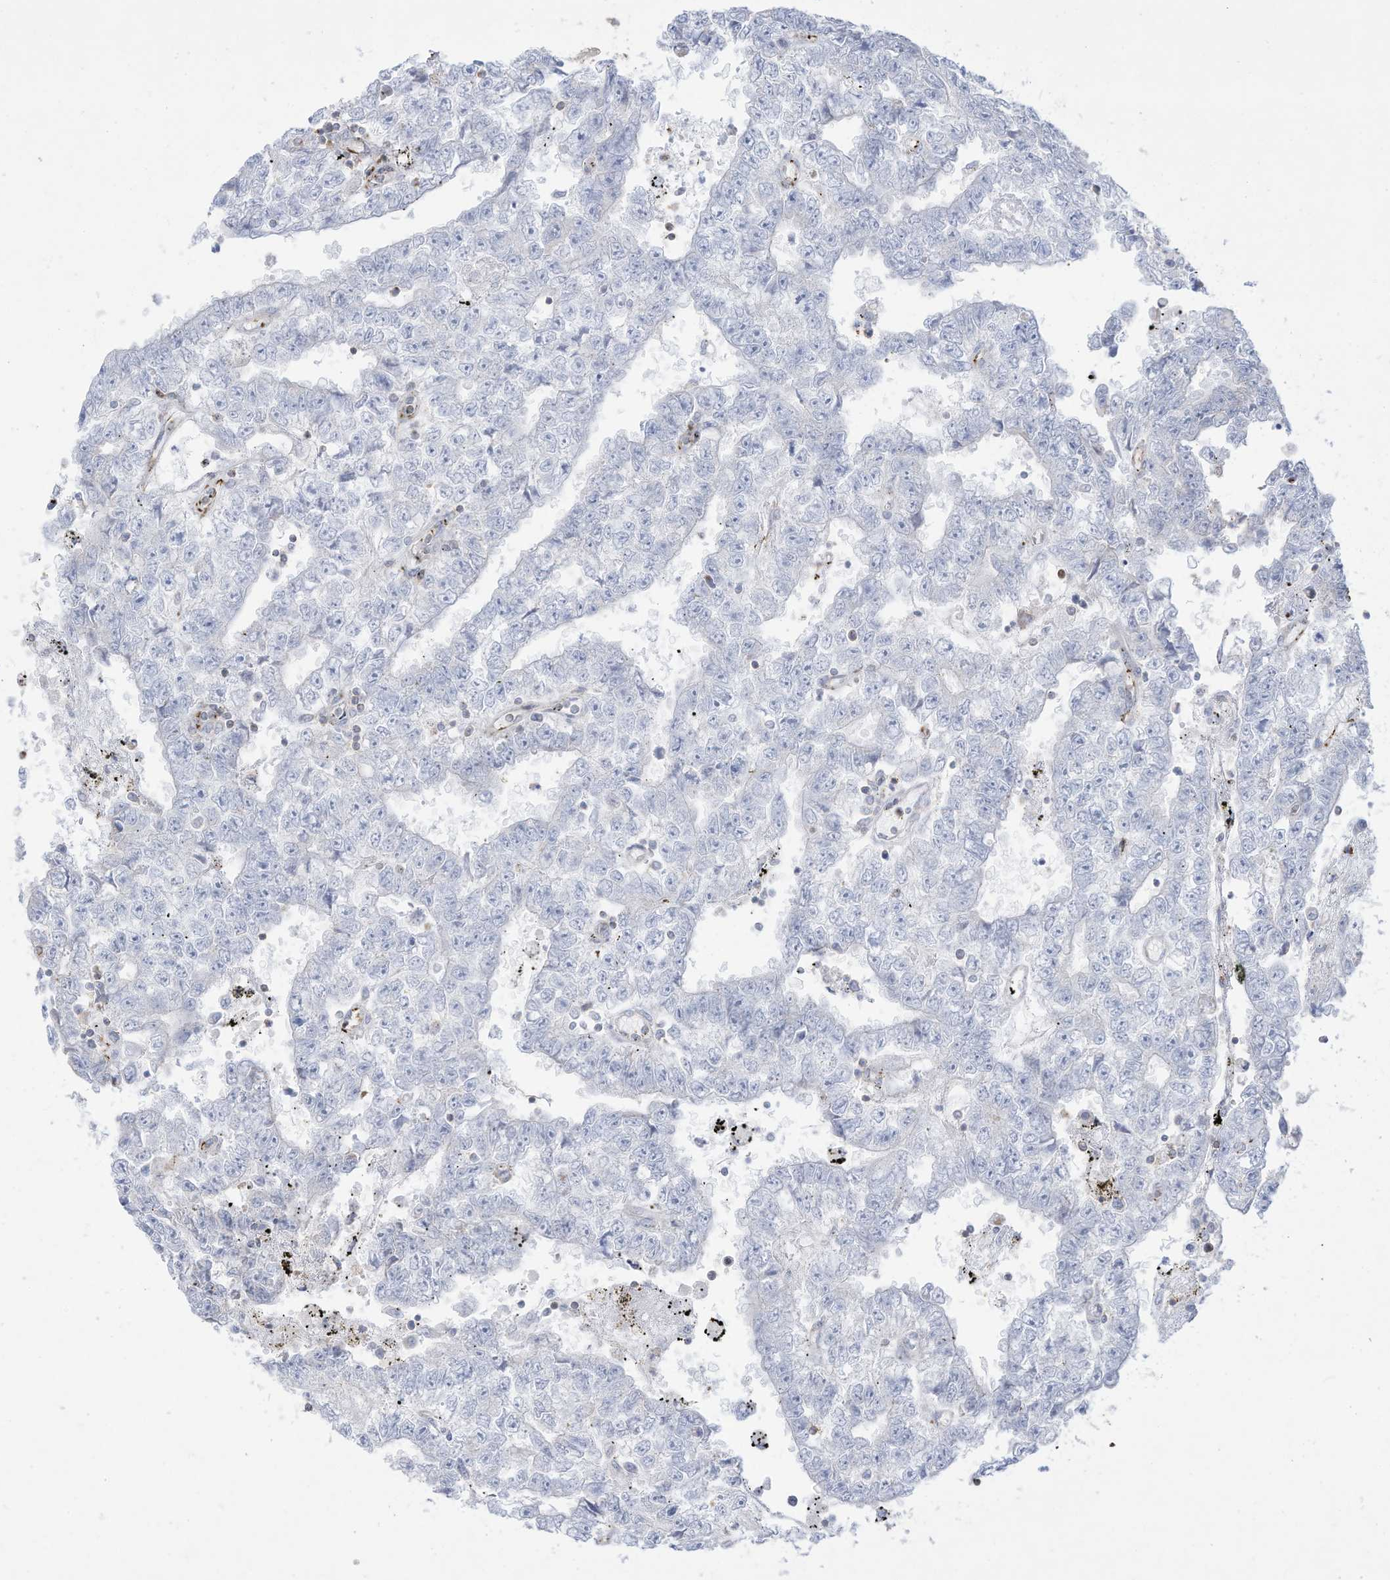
{"staining": {"intensity": "negative", "quantity": "none", "location": "none"}, "tissue": "testis cancer", "cell_type": "Tumor cells", "image_type": "cancer", "snomed": [{"axis": "morphology", "description": "Carcinoma, Embryonal, NOS"}, {"axis": "topography", "description": "Testis"}], "caption": "Immunohistochemistry of testis embryonal carcinoma reveals no expression in tumor cells.", "gene": "THNSL2", "patient": {"sex": "male", "age": 25}}